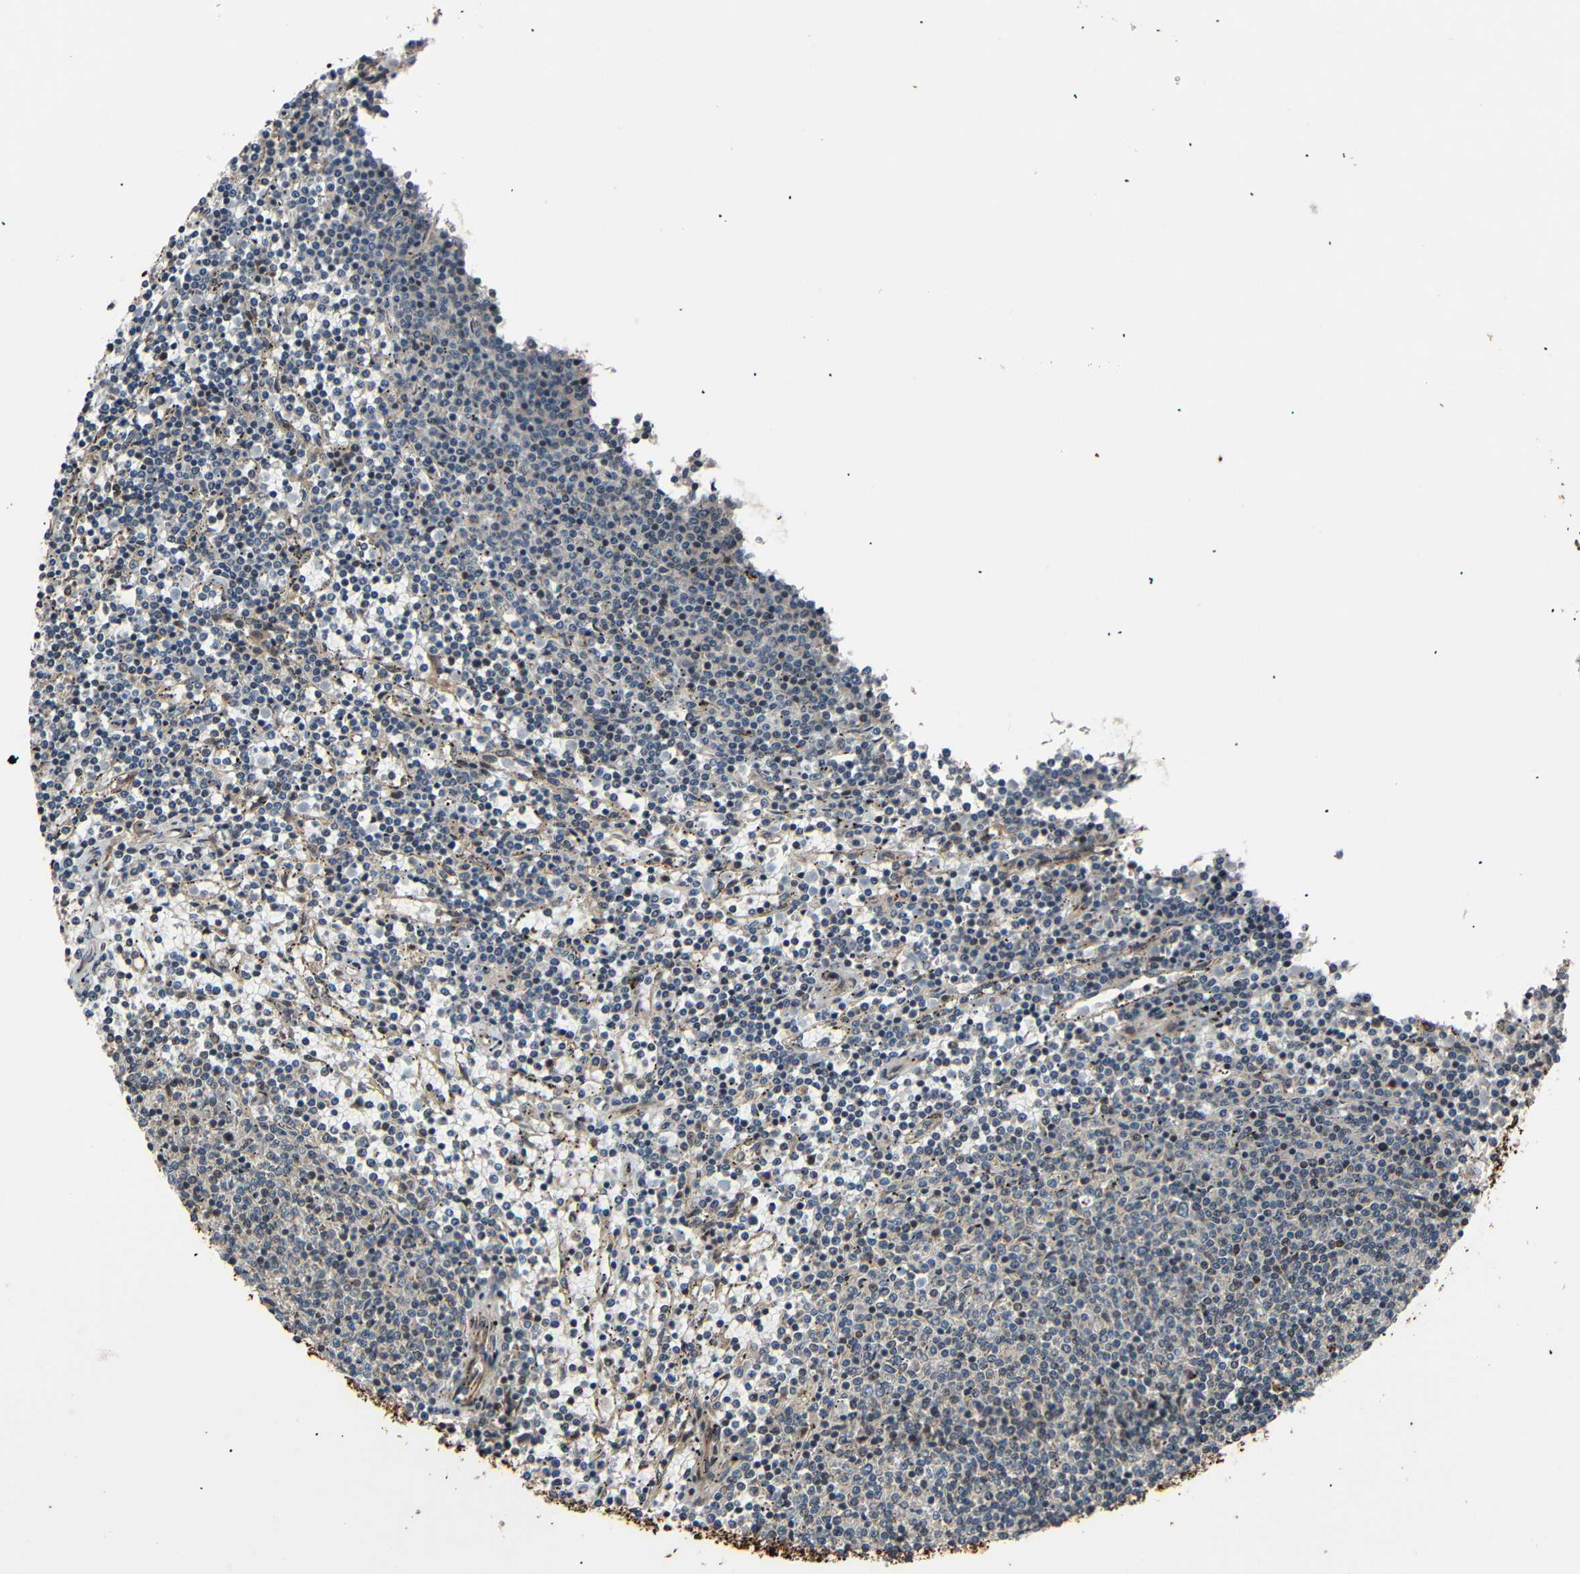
{"staining": {"intensity": "negative", "quantity": "none", "location": "none"}, "tissue": "lymphoma", "cell_type": "Tumor cells", "image_type": "cancer", "snomed": [{"axis": "morphology", "description": "Malignant lymphoma, non-Hodgkin's type, Low grade"}, {"axis": "topography", "description": "Spleen"}], "caption": "A photomicrograph of low-grade malignant lymphoma, non-Hodgkin's type stained for a protein exhibits no brown staining in tumor cells.", "gene": "AKAP9", "patient": {"sex": "female", "age": 50}}